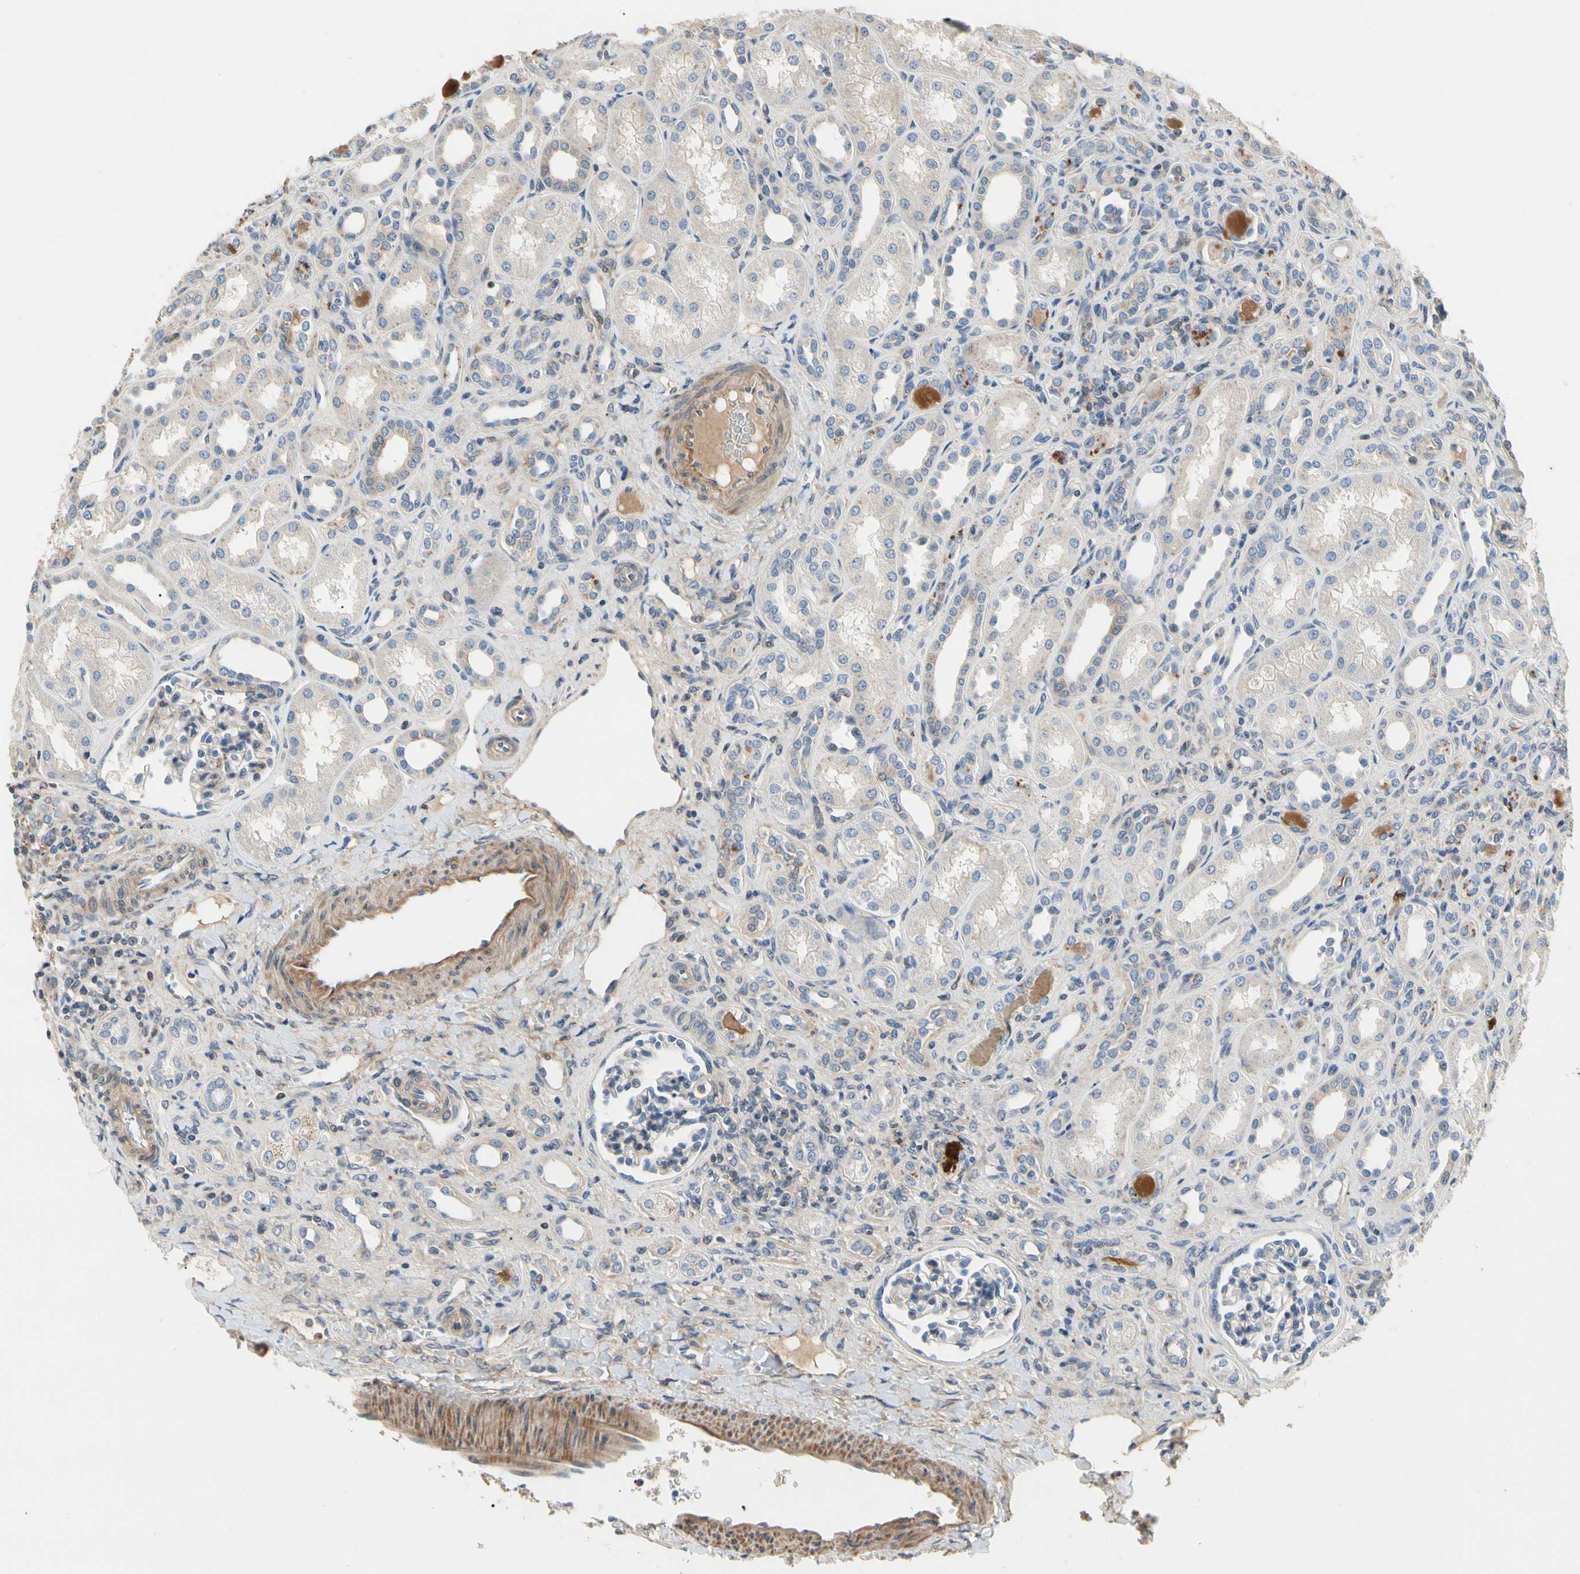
{"staining": {"intensity": "negative", "quantity": "none", "location": "none"}, "tissue": "kidney", "cell_type": "Cells in glomeruli", "image_type": "normal", "snomed": [{"axis": "morphology", "description": "Normal tissue, NOS"}, {"axis": "topography", "description": "Kidney"}], "caption": "Immunohistochemistry (IHC) histopathology image of unremarkable kidney stained for a protein (brown), which demonstrates no staining in cells in glomeruli.", "gene": "CRTAC1", "patient": {"sex": "male", "age": 7}}